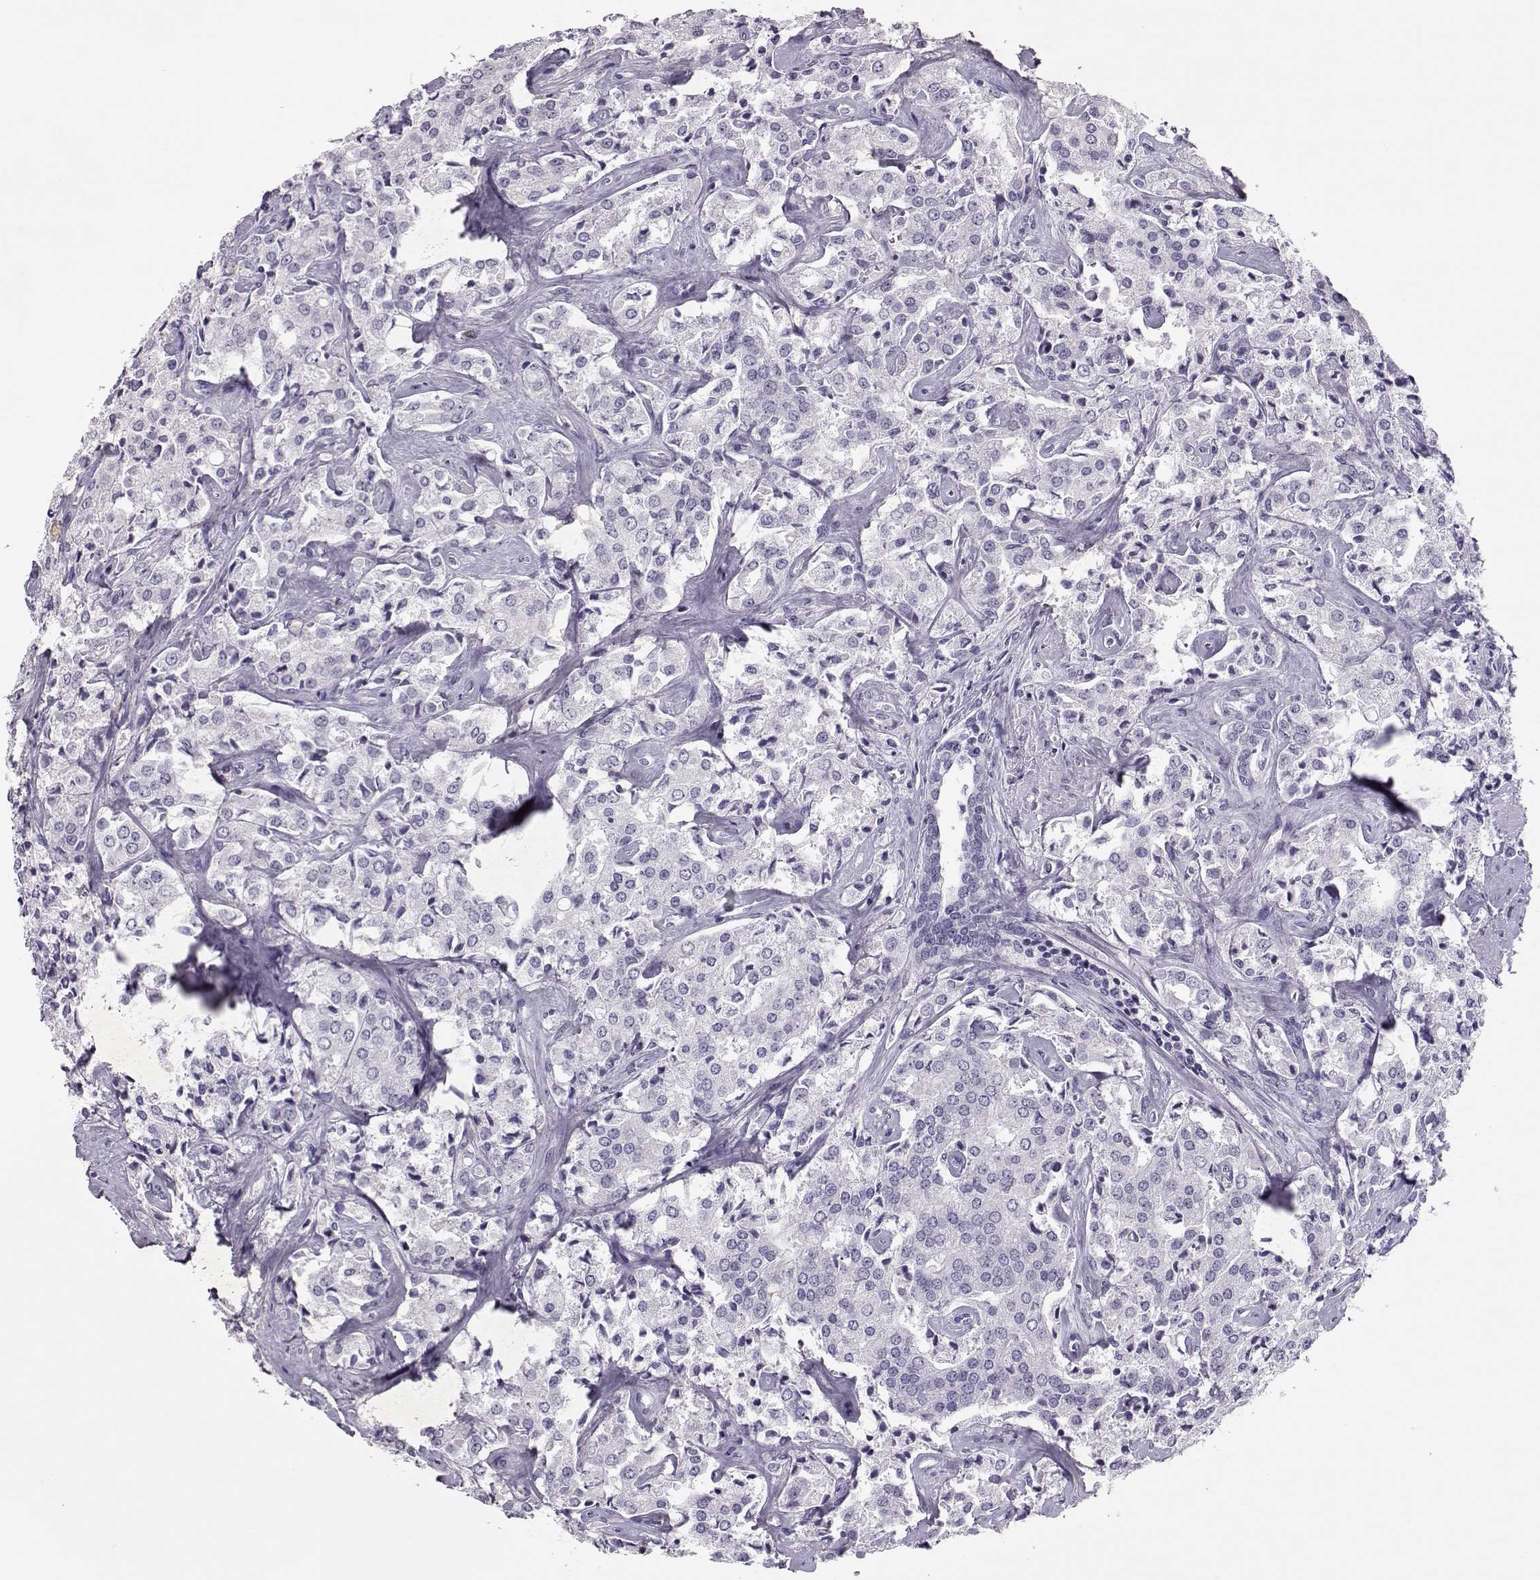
{"staining": {"intensity": "negative", "quantity": "none", "location": "none"}, "tissue": "prostate cancer", "cell_type": "Tumor cells", "image_type": "cancer", "snomed": [{"axis": "morphology", "description": "Adenocarcinoma, NOS"}, {"axis": "topography", "description": "Prostate"}], "caption": "This is an immunohistochemistry (IHC) photomicrograph of prostate cancer. There is no expression in tumor cells.", "gene": "SGO1", "patient": {"sex": "male", "age": 66}}